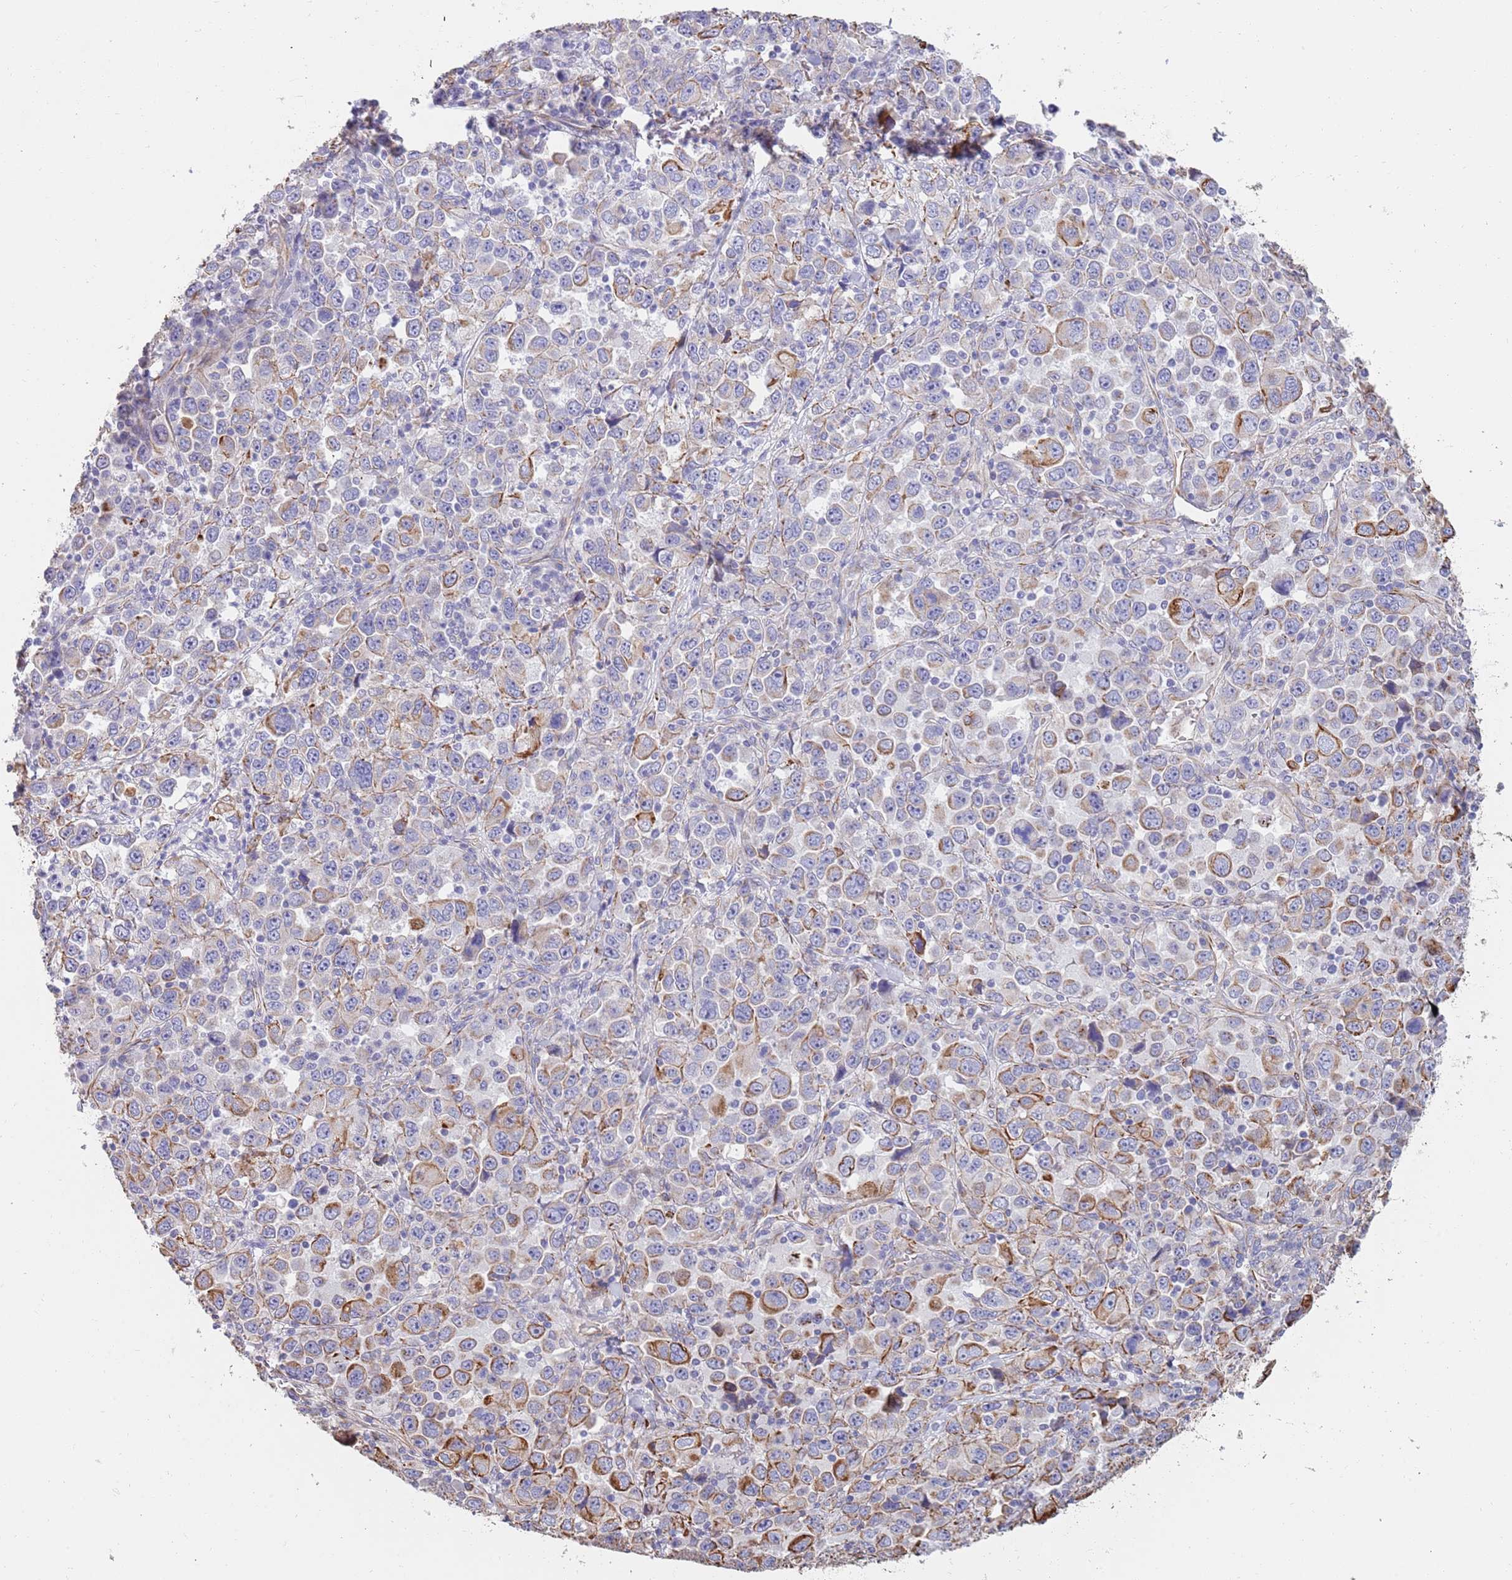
{"staining": {"intensity": "moderate", "quantity": "<25%", "location": "cytoplasmic/membranous"}, "tissue": "stomach cancer", "cell_type": "Tumor cells", "image_type": "cancer", "snomed": [{"axis": "morphology", "description": "Normal tissue, NOS"}, {"axis": "morphology", "description": "Adenocarcinoma, NOS"}, {"axis": "topography", "description": "Stomach, upper"}, {"axis": "topography", "description": "Stomach"}], "caption": "Human adenocarcinoma (stomach) stained with a protein marker shows moderate staining in tumor cells.", "gene": "MOGAT1", "patient": {"sex": "male", "age": 59}}